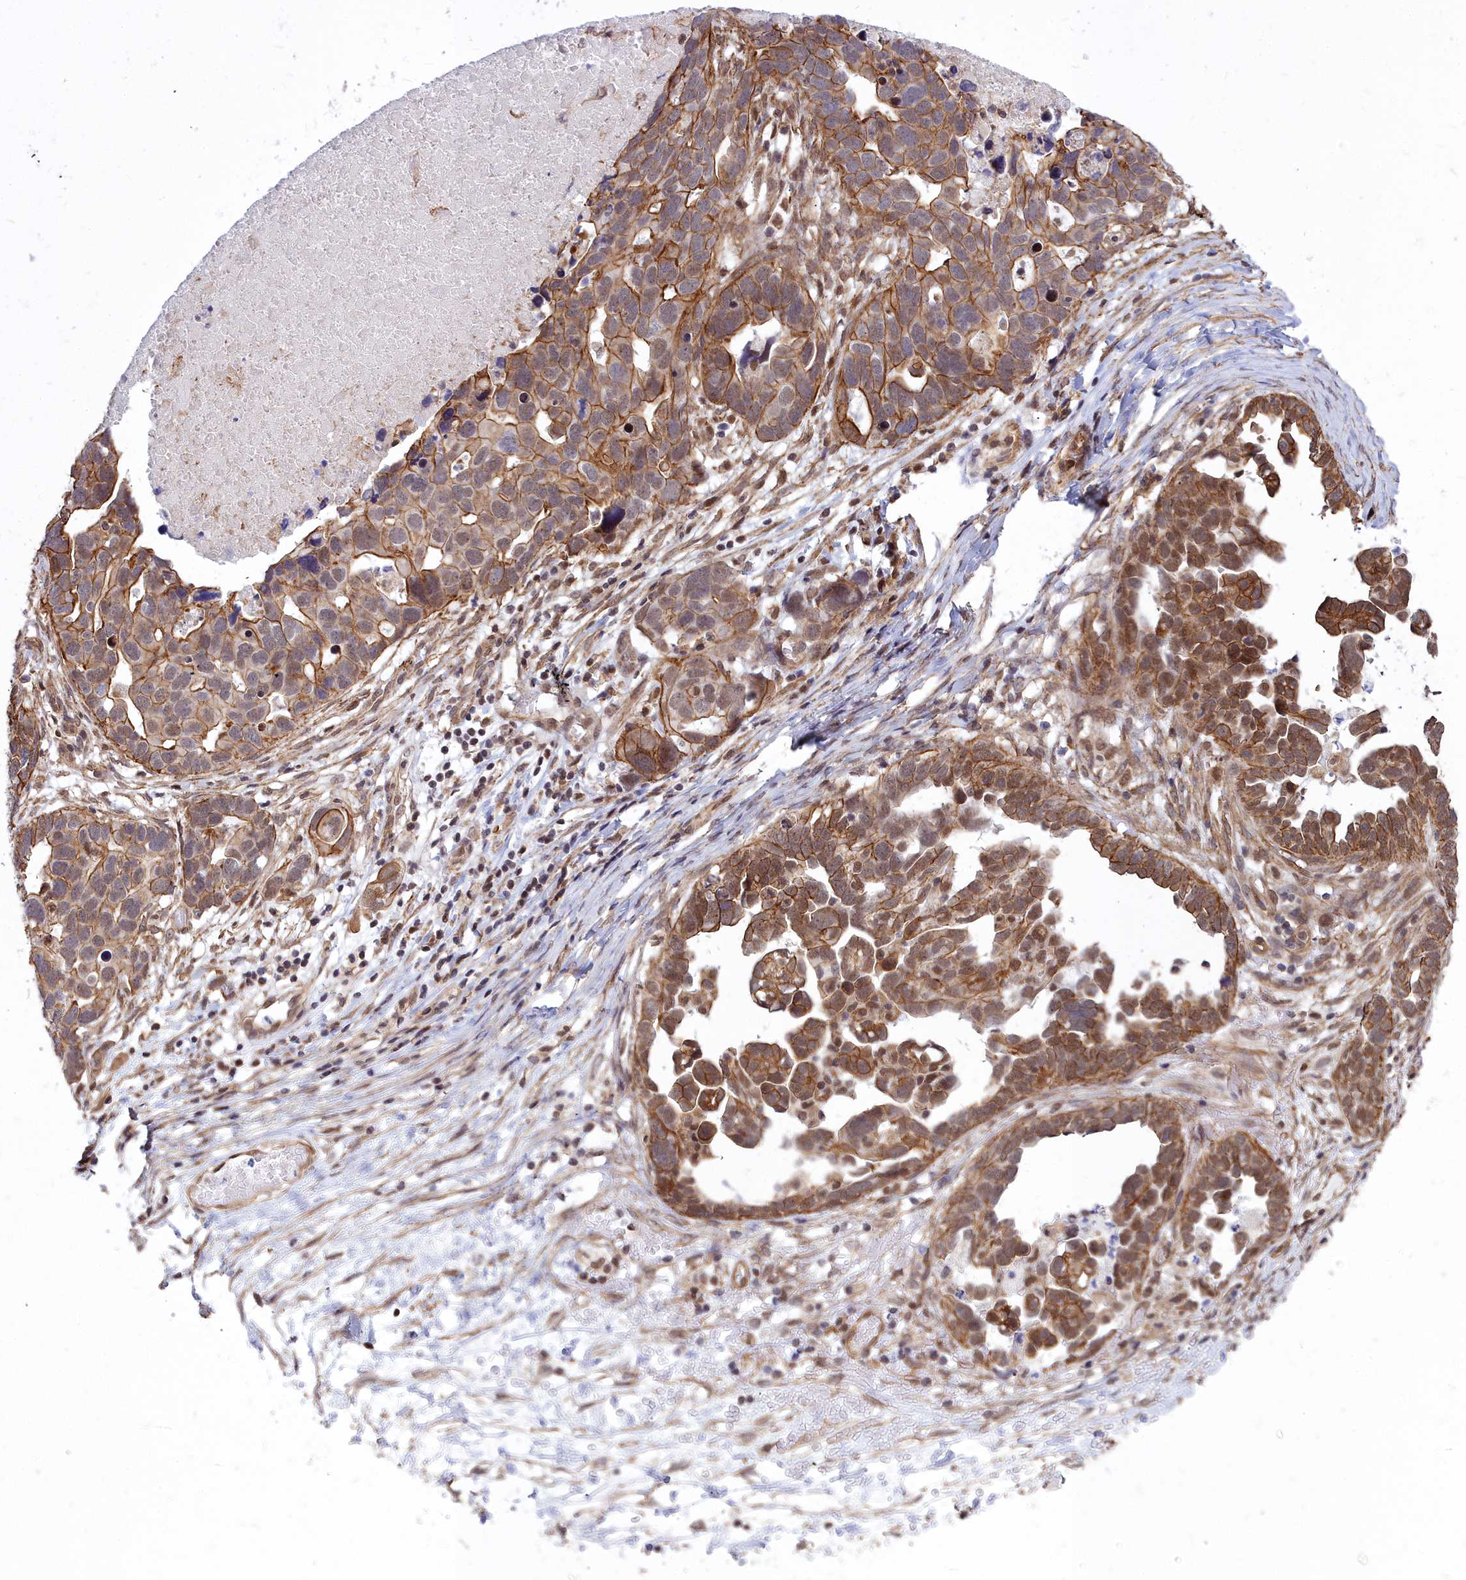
{"staining": {"intensity": "strong", "quantity": ">75%", "location": "cytoplasmic/membranous"}, "tissue": "ovarian cancer", "cell_type": "Tumor cells", "image_type": "cancer", "snomed": [{"axis": "morphology", "description": "Cystadenocarcinoma, serous, NOS"}, {"axis": "topography", "description": "Ovary"}], "caption": "Immunohistochemical staining of ovarian cancer shows high levels of strong cytoplasmic/membranous protein expression in approximately >75% of tumor cells.", "gene": "YJU2", "patient": {"sex": "female", "age": 54}}